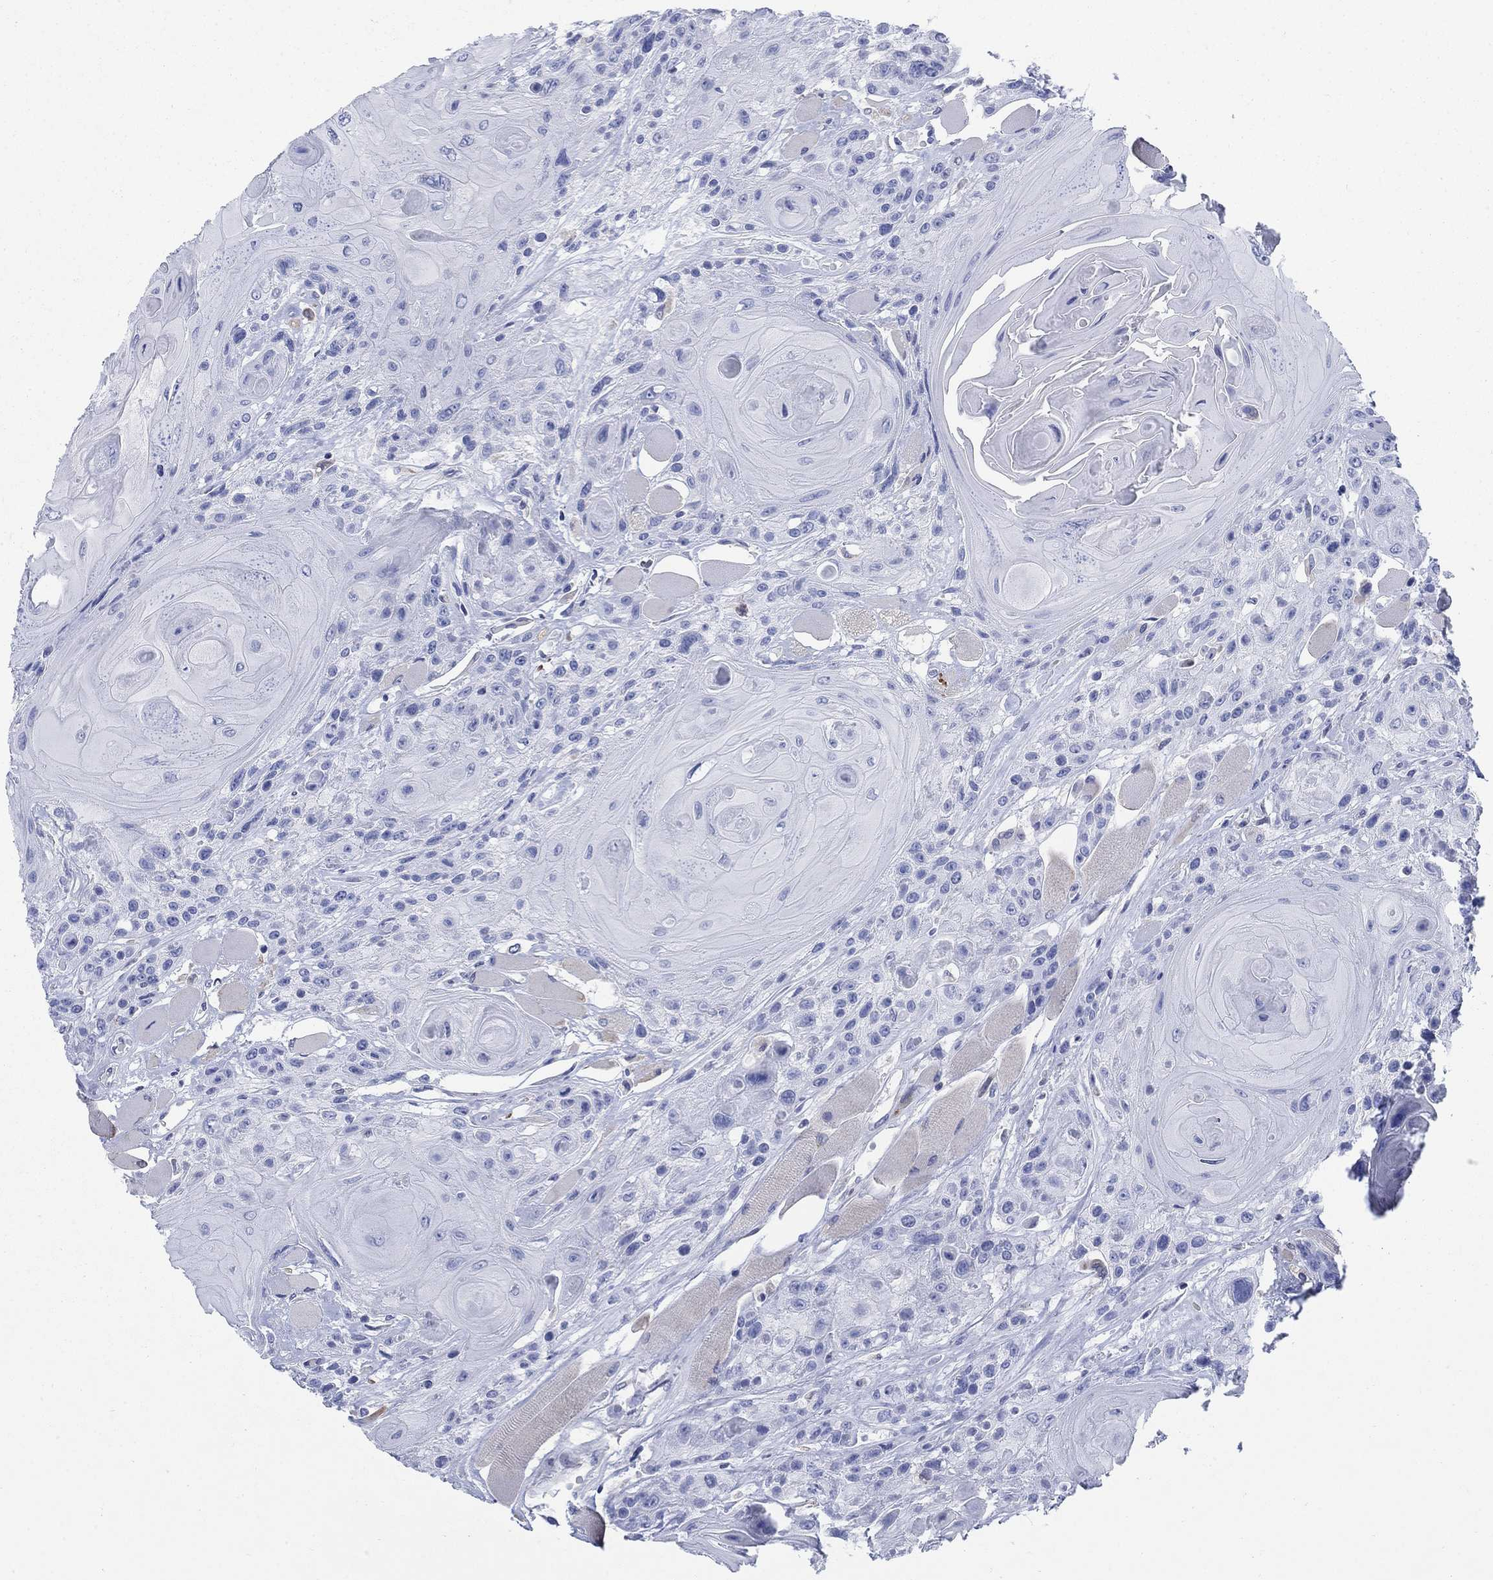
{"staining": {"intensity": "negative", "quantity": "none", "location": "none"}, "tissue": "head and neck cancer", "cell_type": "Tumor cells", "image_type": "cancer", "snomed": [{"axis": "morphology", "description": "Squamous cell carcinoma, NOS"}, {"axis": "topography", "description": "Head-Neck"}], "caption": "Photomicrograph shows no significant protein positivity in tumor cells of squamous cell carcinoma (head and neck).", "gene": "SCCPDH", "patient": {"sex": "female", "age": 59}}